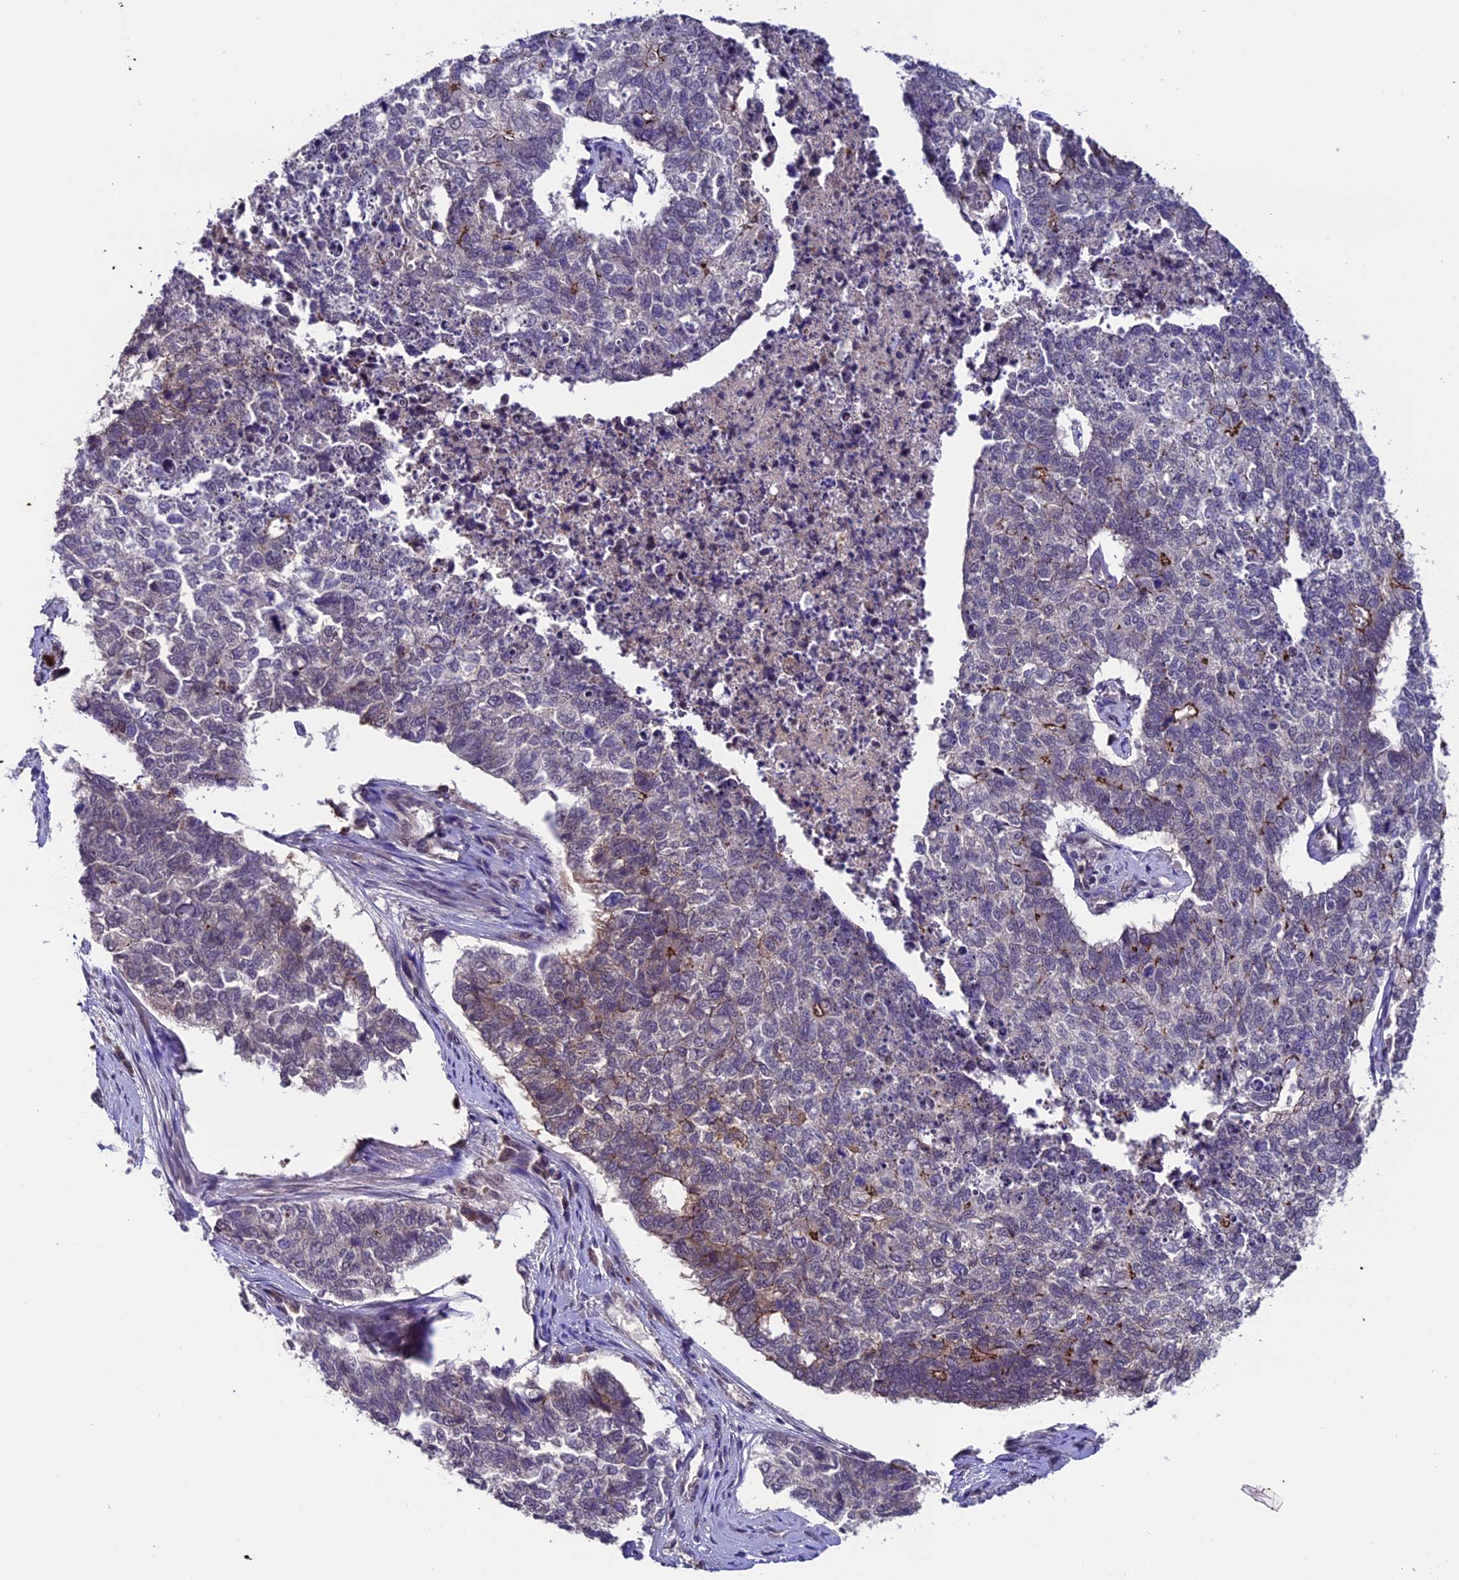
{"staining": {"intensity": "negative", "quantity": "none", "location": "none"}, "tissue": "cervical cancer", "cell_type": "Tumor cells", "image_type": "cancer", "snomed": [{"axis": "morphology", "description": "Squamous cell carcinoma, NOS"}, {"axis": "topography", "description": "Cervix"}], "caption": "DAB immunohistochemical staining of human cervical cancer reveals no significant staining in tumor cells. Brightfield microscopy of immunohistochemistry (IHC) stained with DAB (3,3'-diaminobenzidine) (brown) and hematoxylin (blue), captured at high magnification.", "gene": "SIPA1L3", "patient": {"sex": "female", "age": 63}}